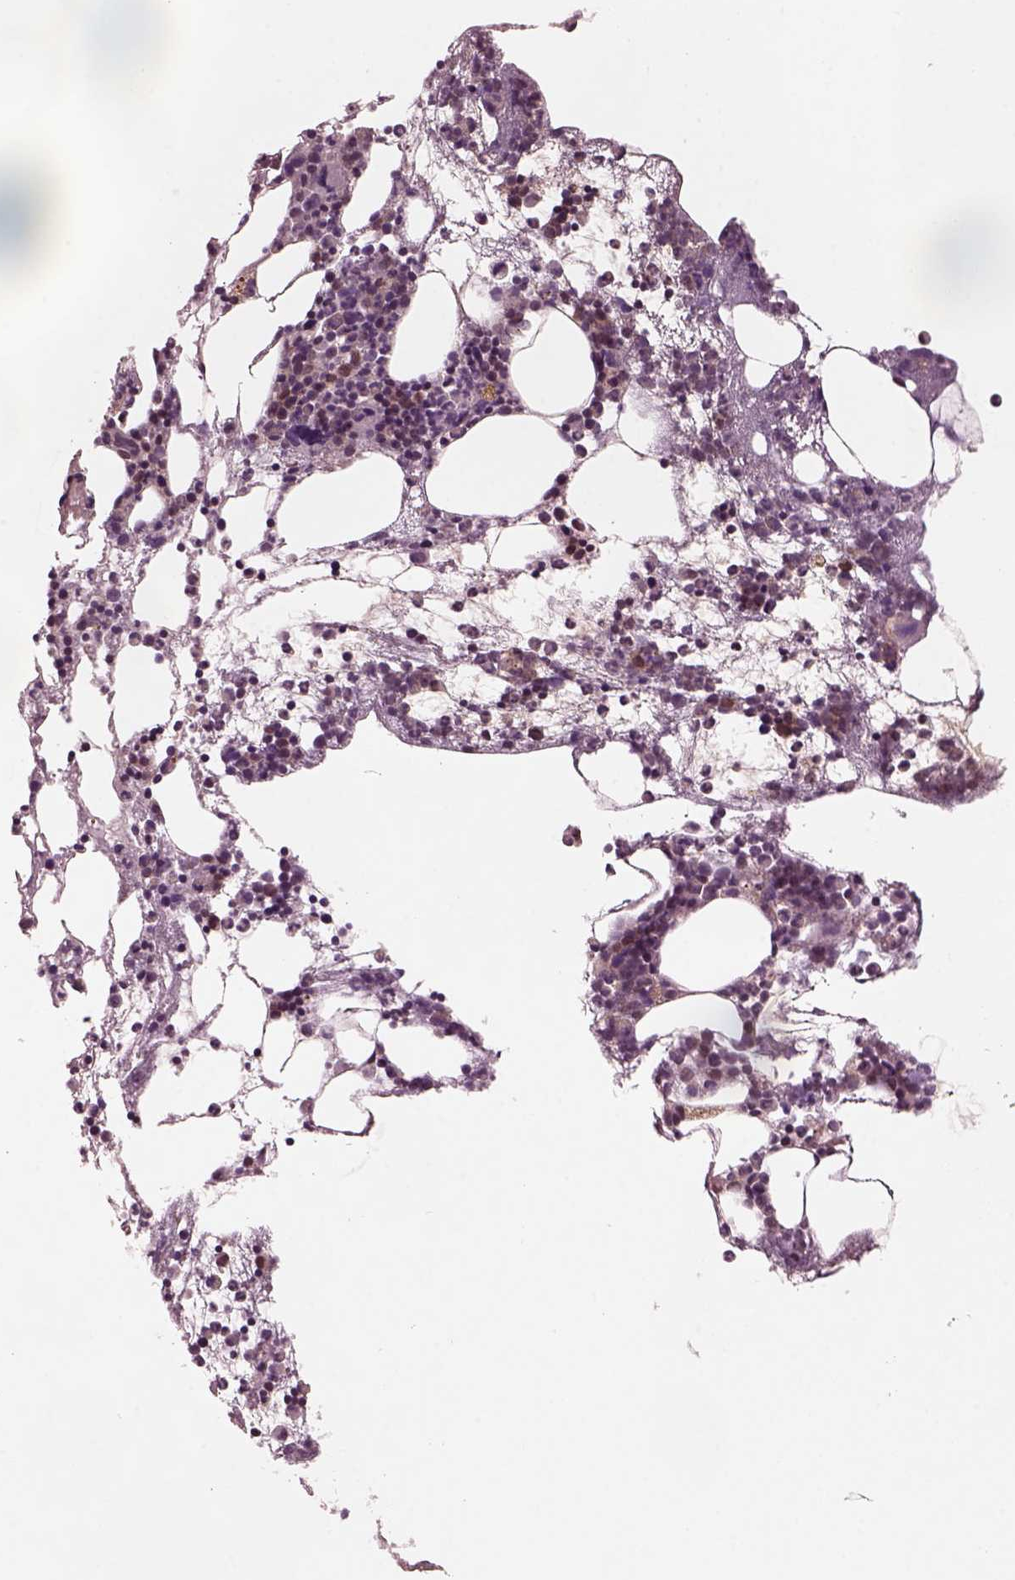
{"staining": {"intensity": "moderate", "quantity": "<25%", "location": "cytoplasmic/membranous,nuclear"}, "tissue": "bone marrow", "cell_type": "Hematopoietic cells", "image_type": "normal", "snomed": [{"axis": "morphology", "description": "Normal tissue, NOS"}, {"axis": "topography", "description": "Bone marrow"}], "caption": "Protein expression analysis of unremarkable human bone marrow reveals moderate cytoplasmic/membranous,nuclear staining in about <25% of hematopoietic cells. (DAB (3,3'-diaminobenzidine) = brown stain, brightfield microscopy at high magnification).", "gene": "SRI", "patient": {"sex": "male", "age": 54}}